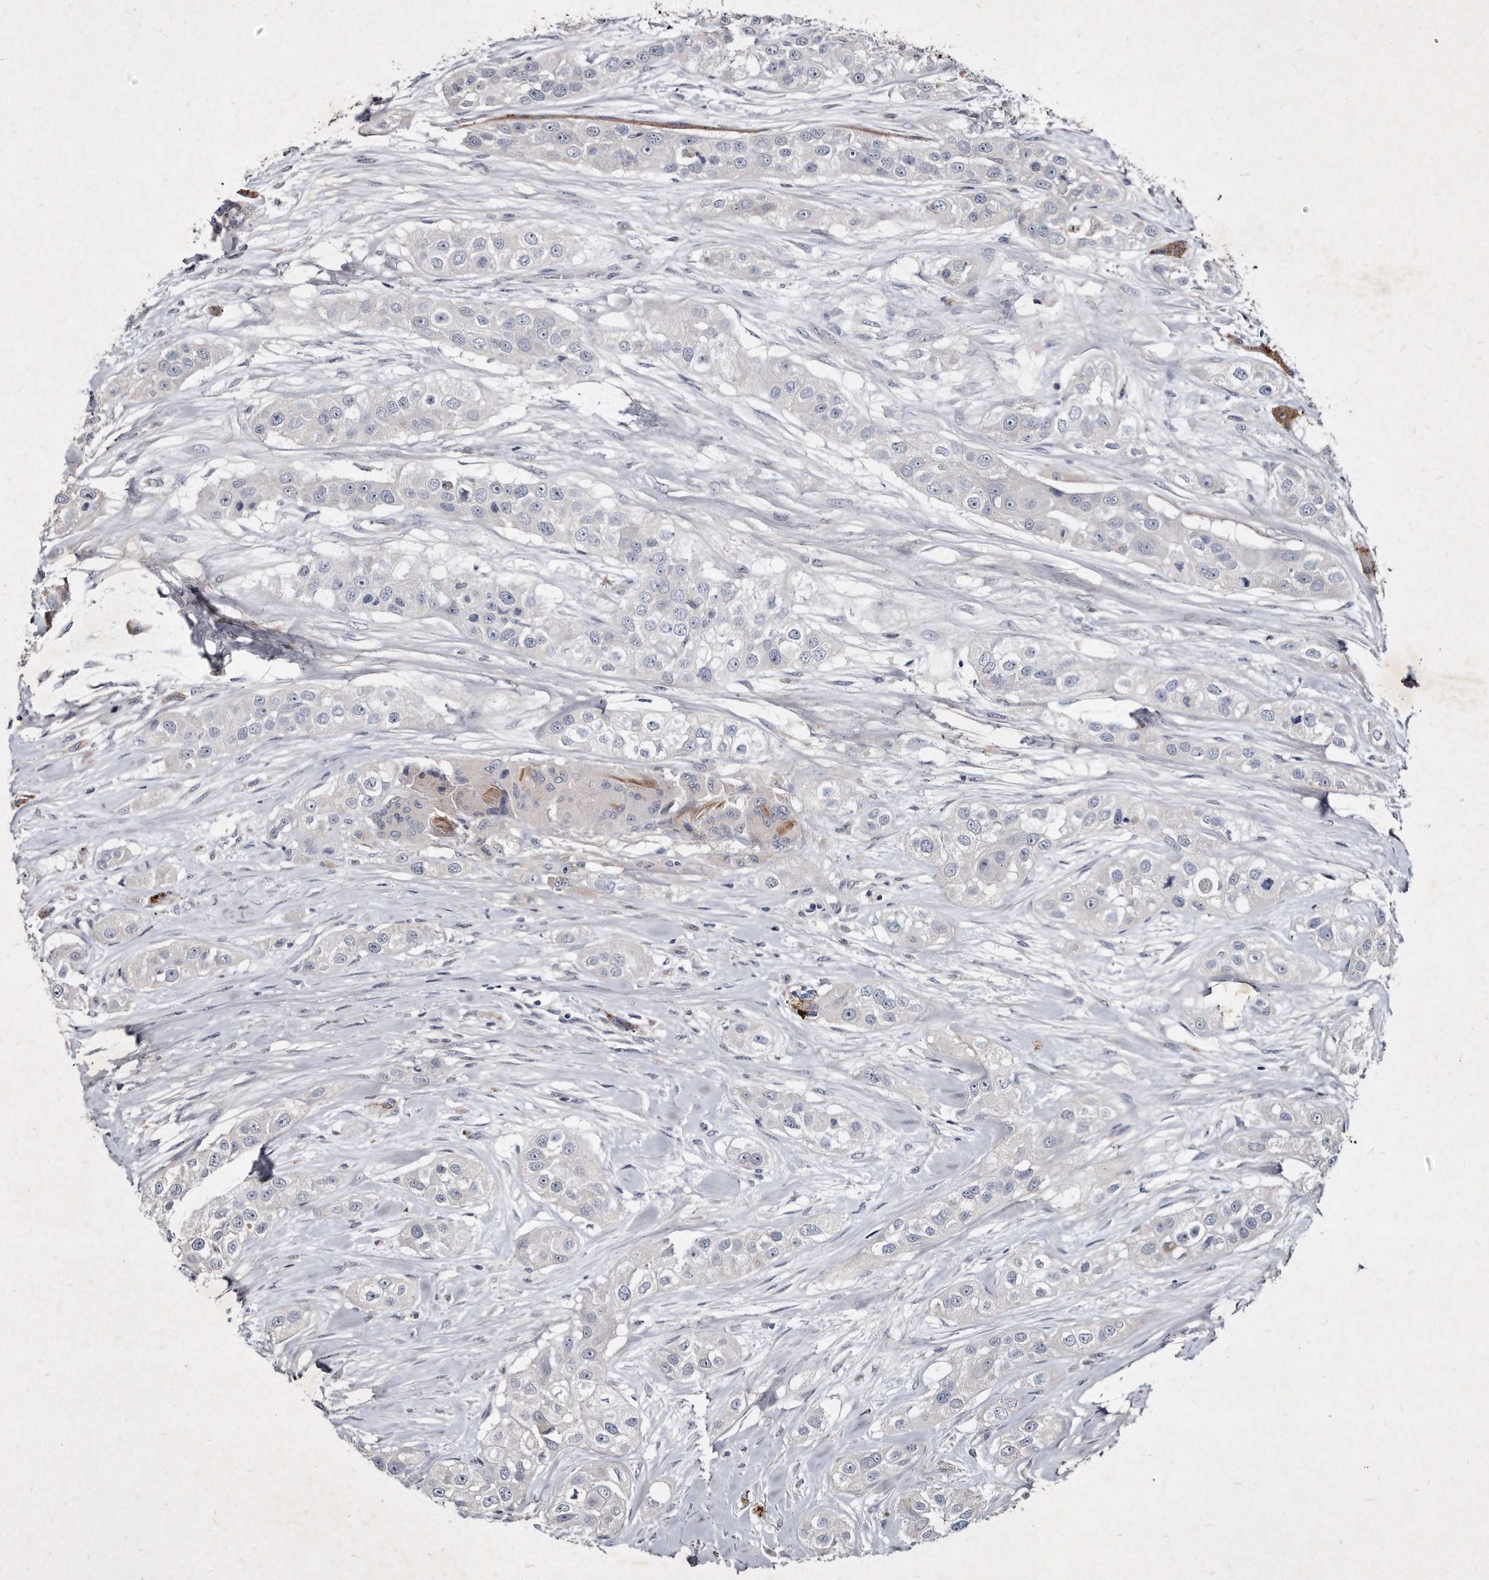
{"staining": {"intensity": "negative", "quantity": "none", "location": "none"}, "tissue": "head and neck cancer", "cell_type": "Tumor cells", "image_type": "cancer", "snomed": [{"axis": "morphology", "description": "Normal tissue, NOS"}, {"axis": "morphology", "description": "Squamous cell carcinoma, NOS"}, {"axis": "topography", "description": "Skeletal muscle"}, {"axis": "topography", "description": "Head-Neck"}], "caption": "A high-resolution histopathology image shows immunohistochemistry (IHC) staining of head and neck cancer, which exhibits no significant positivity in tumor cells.", "gene": "KLHDC3", "patient": {"sex": "male", "age": 51}}